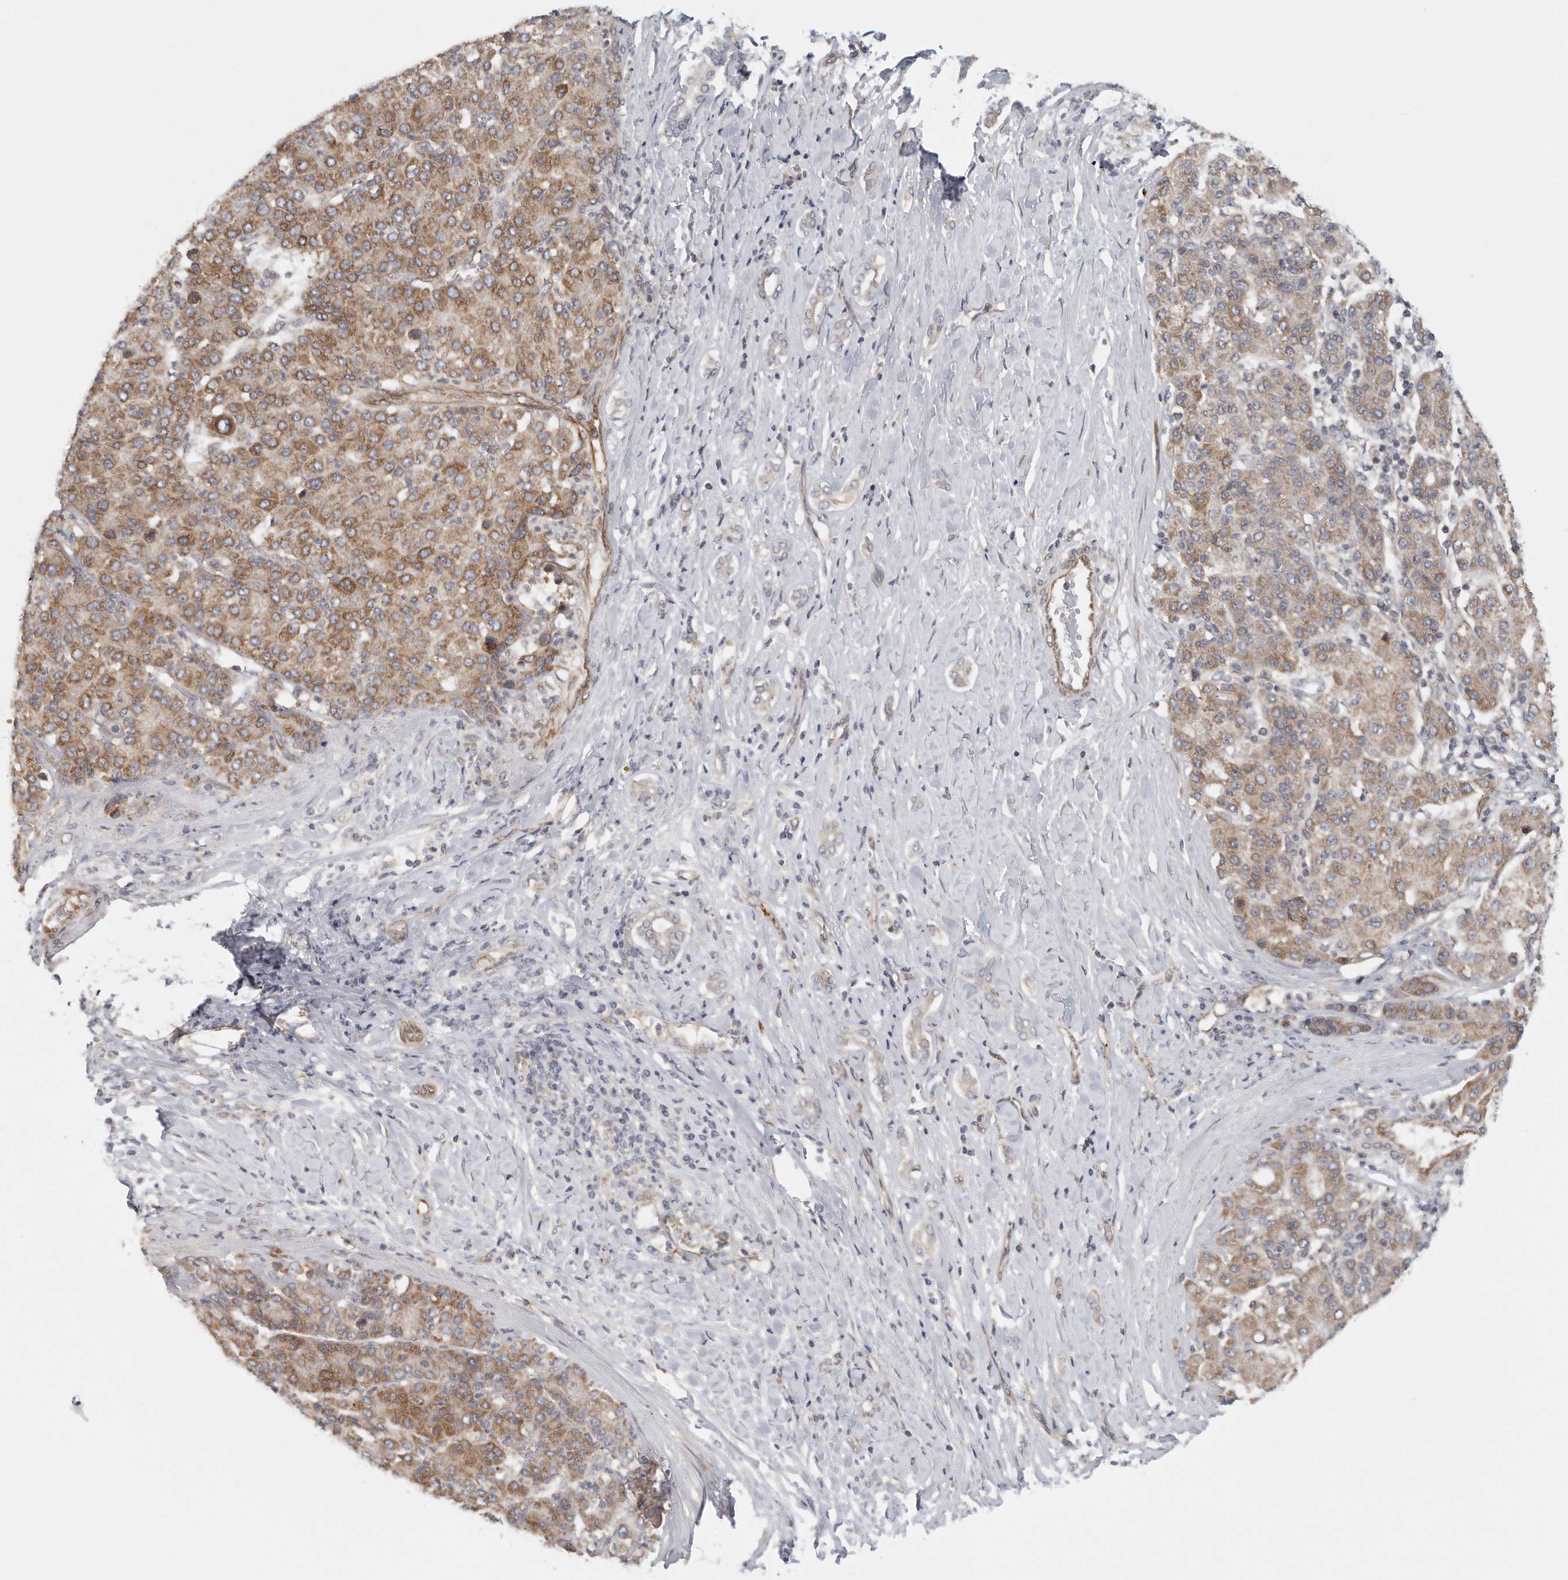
{"staining": {"intensity": "moderate", "quantity": ">75%", "location": "cytoplasmic/membranous"}, "tissue": "liver cancer", "cell_type": "Tumor cells", "image_type": "cancer", "snomed": [{"axis": "morphology", "description": "Carcinoma, Hepatocellular, NOS"}, {"axis": "topography", "description": "Liver"}], "caption": "Human hepatocellular carcinoma (liver) stained with a protein marker reveals moderate staining in tumor cells.", "gene": "BCAP29", "patient": {"sex": "male", "age": 65}}